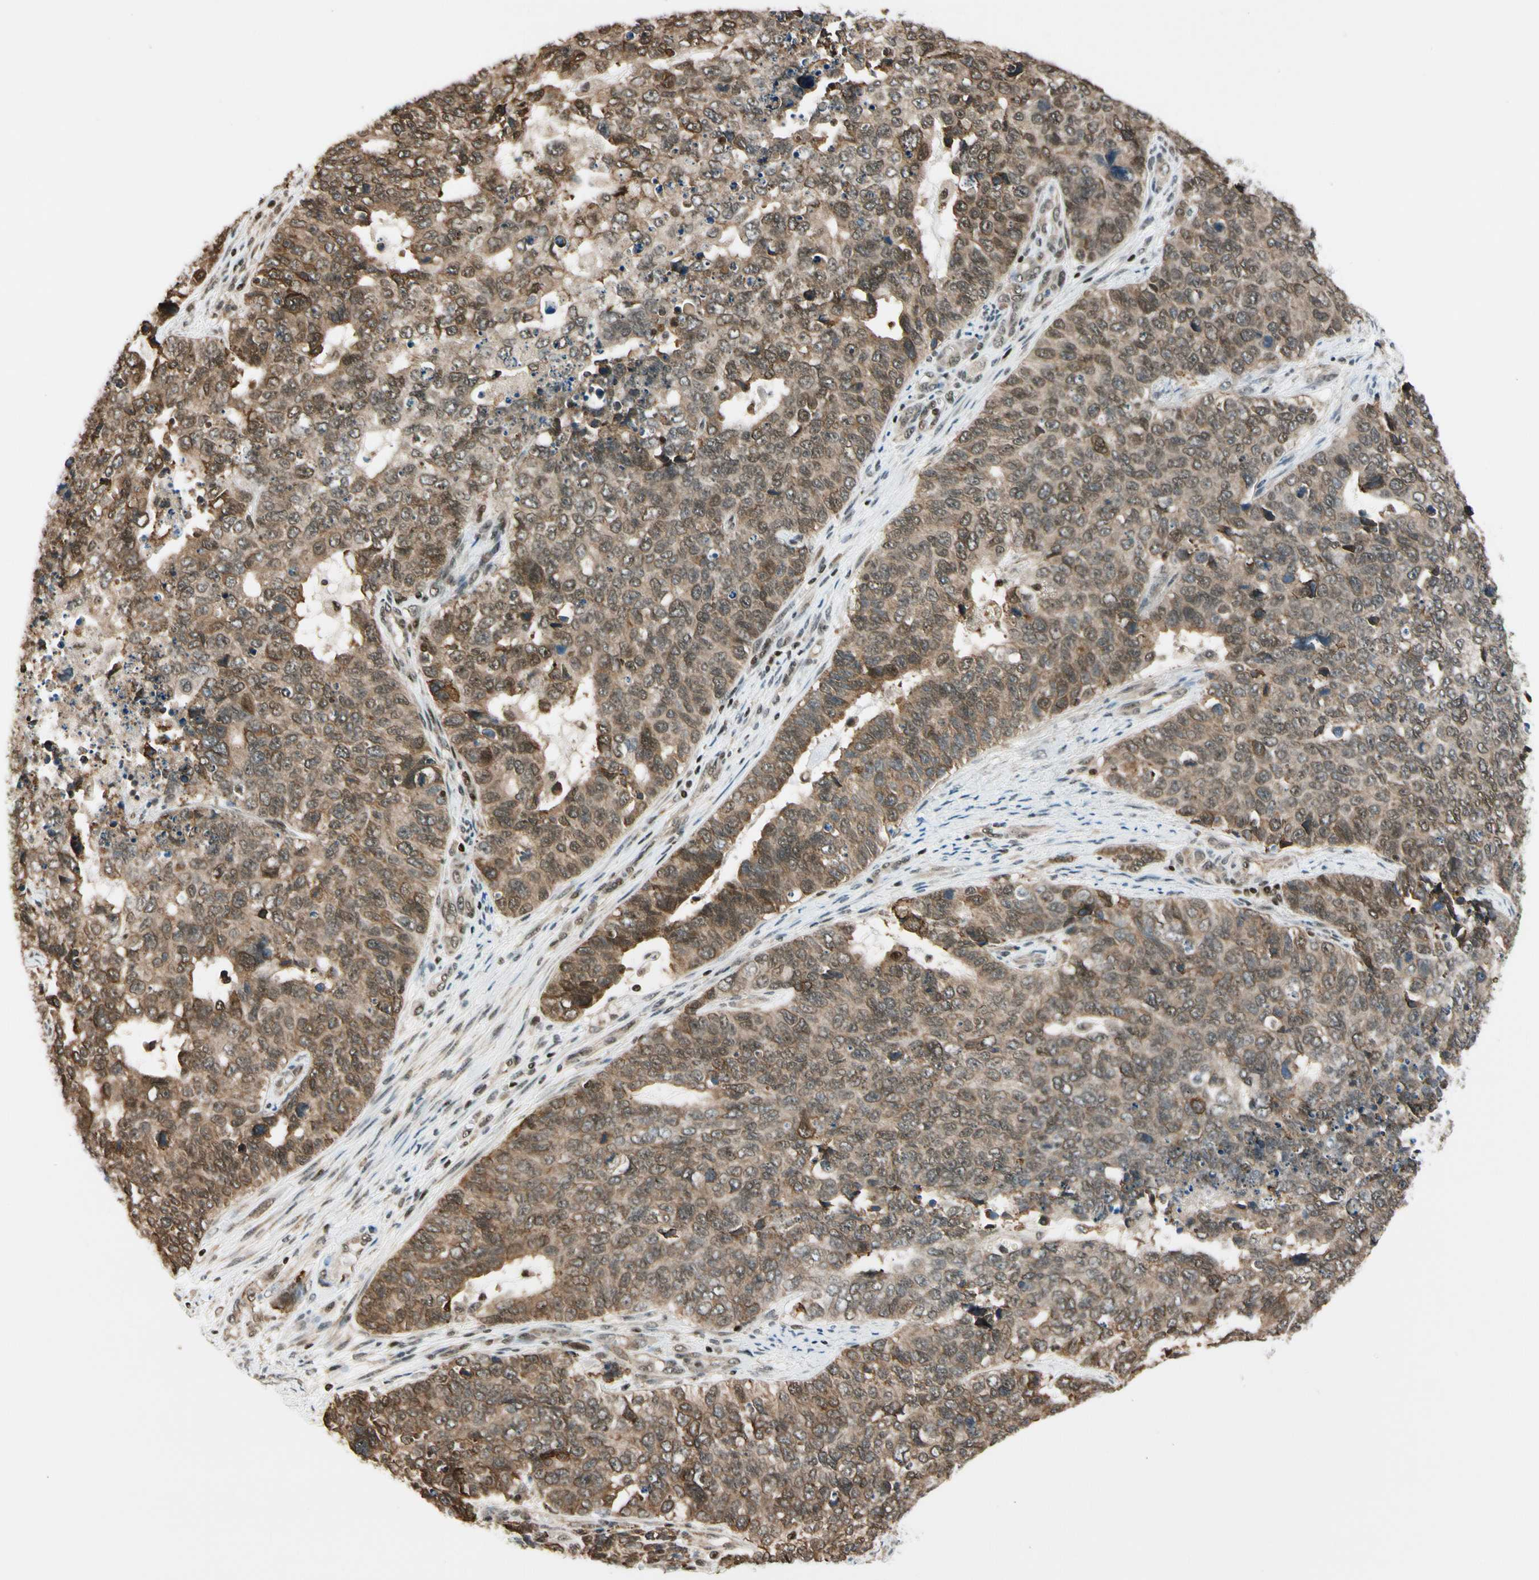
{"staining": {"intensity": "moderate", "quantity": ">75%", "location": "cytoplasmic/membranous,nuclear"}, "tissue": "cervical cancer", "cell_type": "Tumor cells", "image_type": "cancer", "snomed": [{"axis": "morphology", "description": "Squamous cell carcinoma, NOS"}, {"axis": "topography", "description": "Cervix"}], "caption": "DAB immunohistochemical staining of squamous cell carcinoma (cervical) shows moderate cytoplasmic/membranous and nuclear protein expression in about >75% of tumor cells.", "gene": "DAXX", "patient": {"sex": "female", "age": 63}}